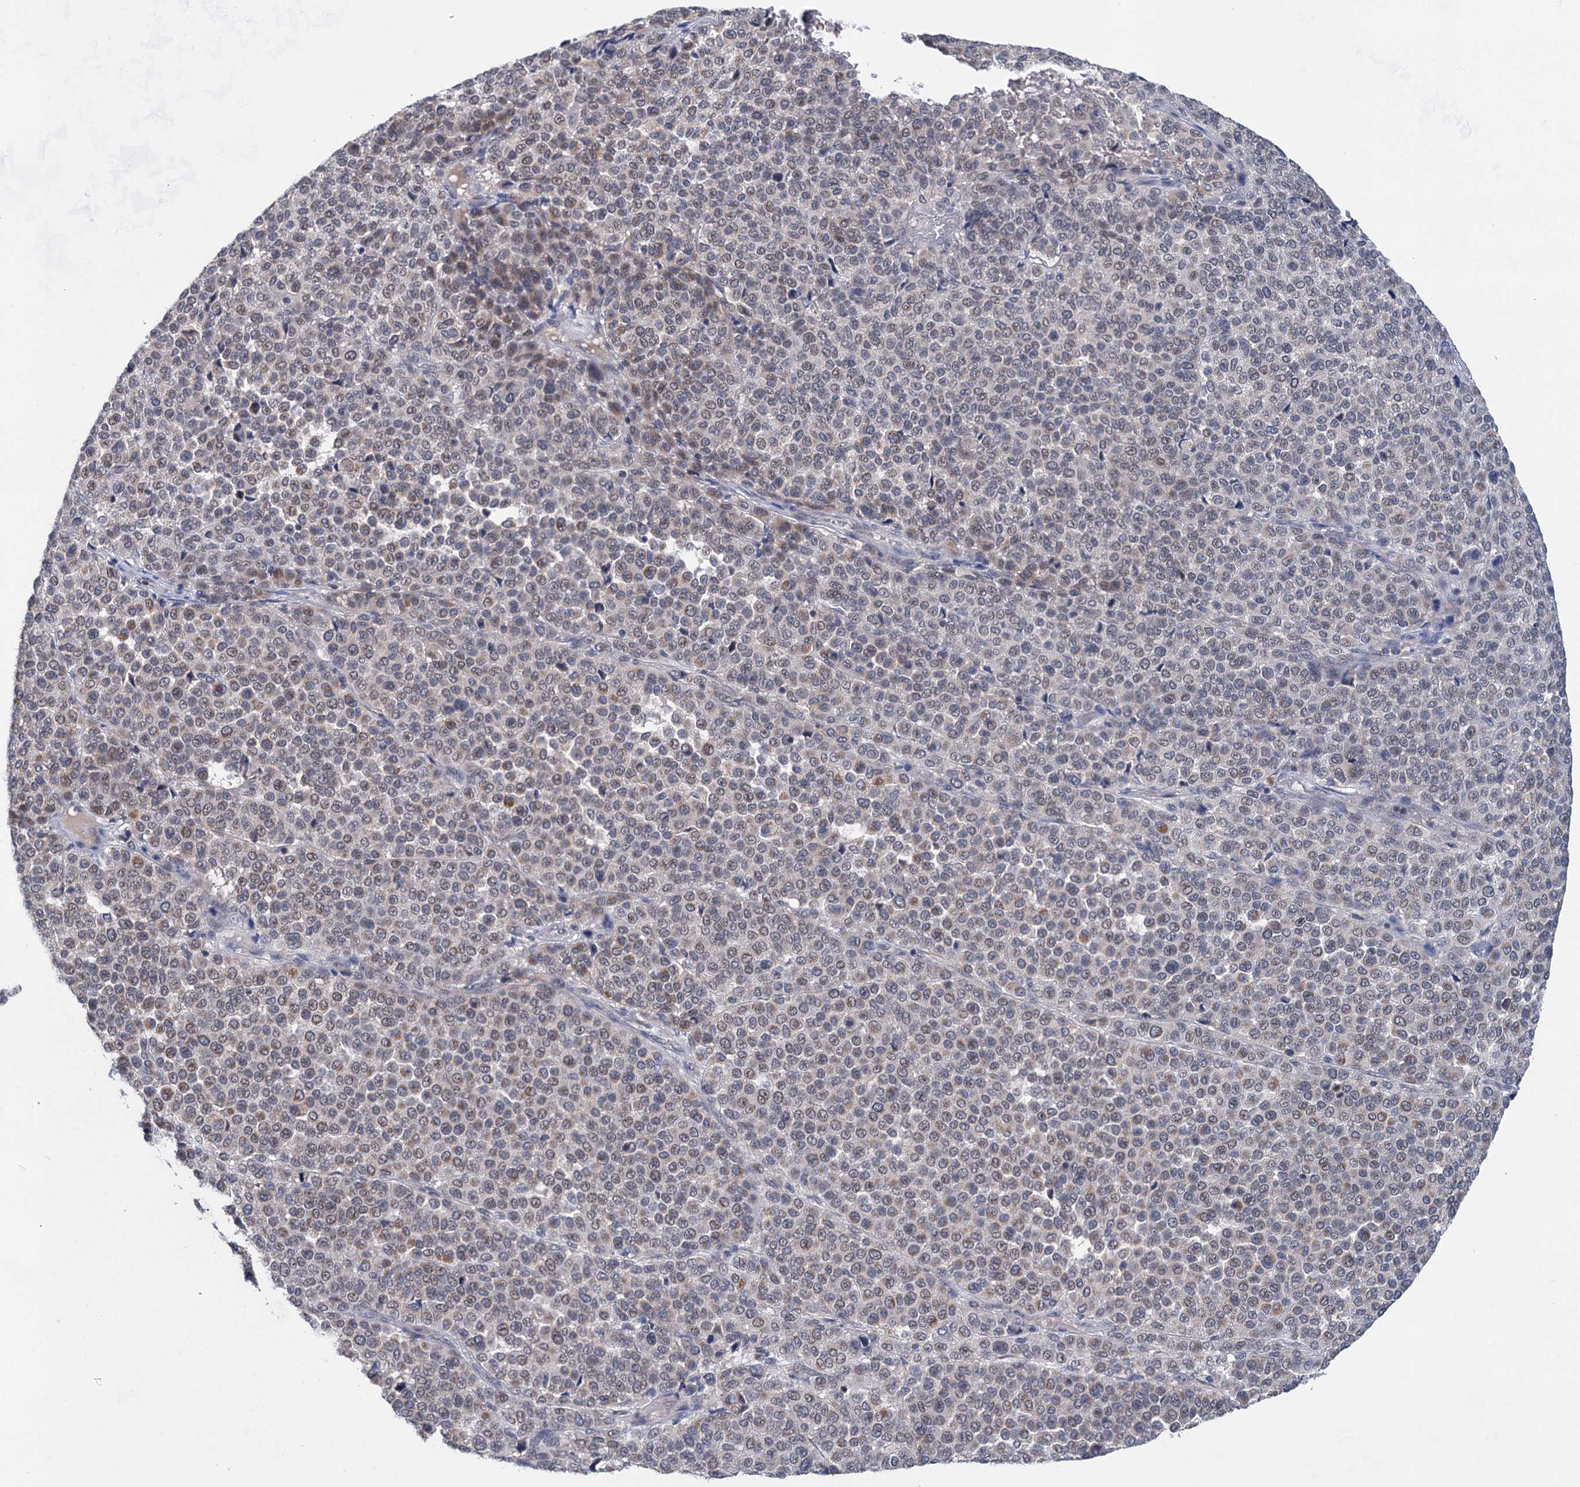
{"staining": {"intensity": "strong", "quantity": "<25%", "location": "cytoplasmic/membranous"}, "tissue": "melanoma", "cell_type": "Tumor cells", "image_type": "cancer", "snomed": [{"axis": "morphology", "description": "Malignant melanoma, Metastatic site"}, {"axis": "topography", "description": "Pancreas"}], "caption": "A micrograph of human malignant melanoma (metastatic site) stained for a protein exhibits strong cytoplasmic/membranous brown staining in tumor cells.", "gene": "TTC17", "patient": {"sex": "female", "age": 30}}